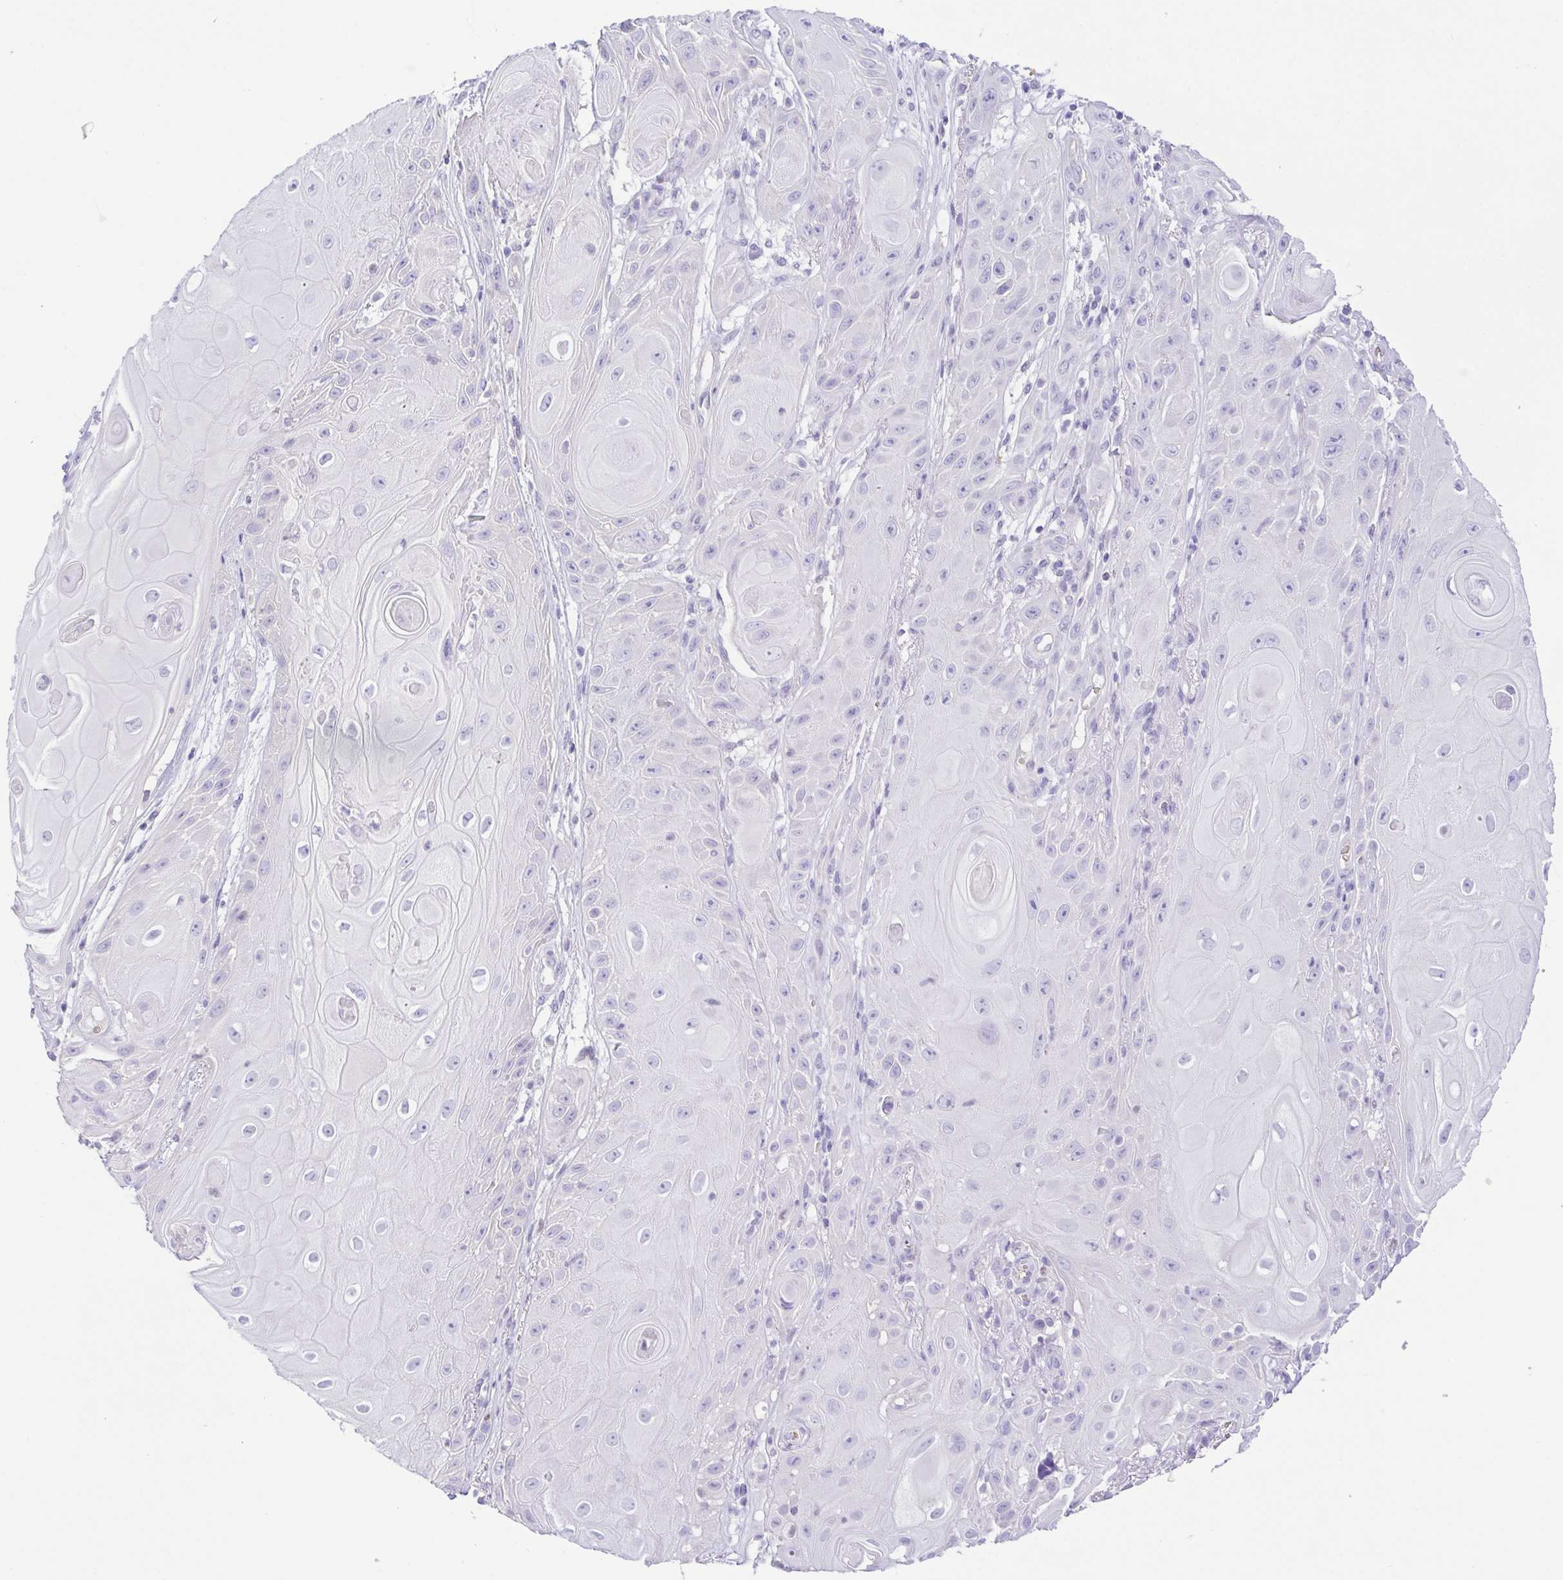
{"staining": {"intensity": "negative", "quantity": "none", "location": "none"}, "tissue": "skin cancer", "cell_type": "Tumor cells", "image_type": "cancer", "snomed": [{"axis": "morphology", "description": "Squamous cell carcinoma, NOS"}, {"axis": "topography", "description": "Skin"}], "caption": "Immunohistochemistry (IHC) histopathology image of human skin cancer (squamous cell carcinoma) stained for a protein (brown), which reveals no staining in tumor cells.", "gene": "EPB42", "patient": {"sex": "male", "age": 62}}